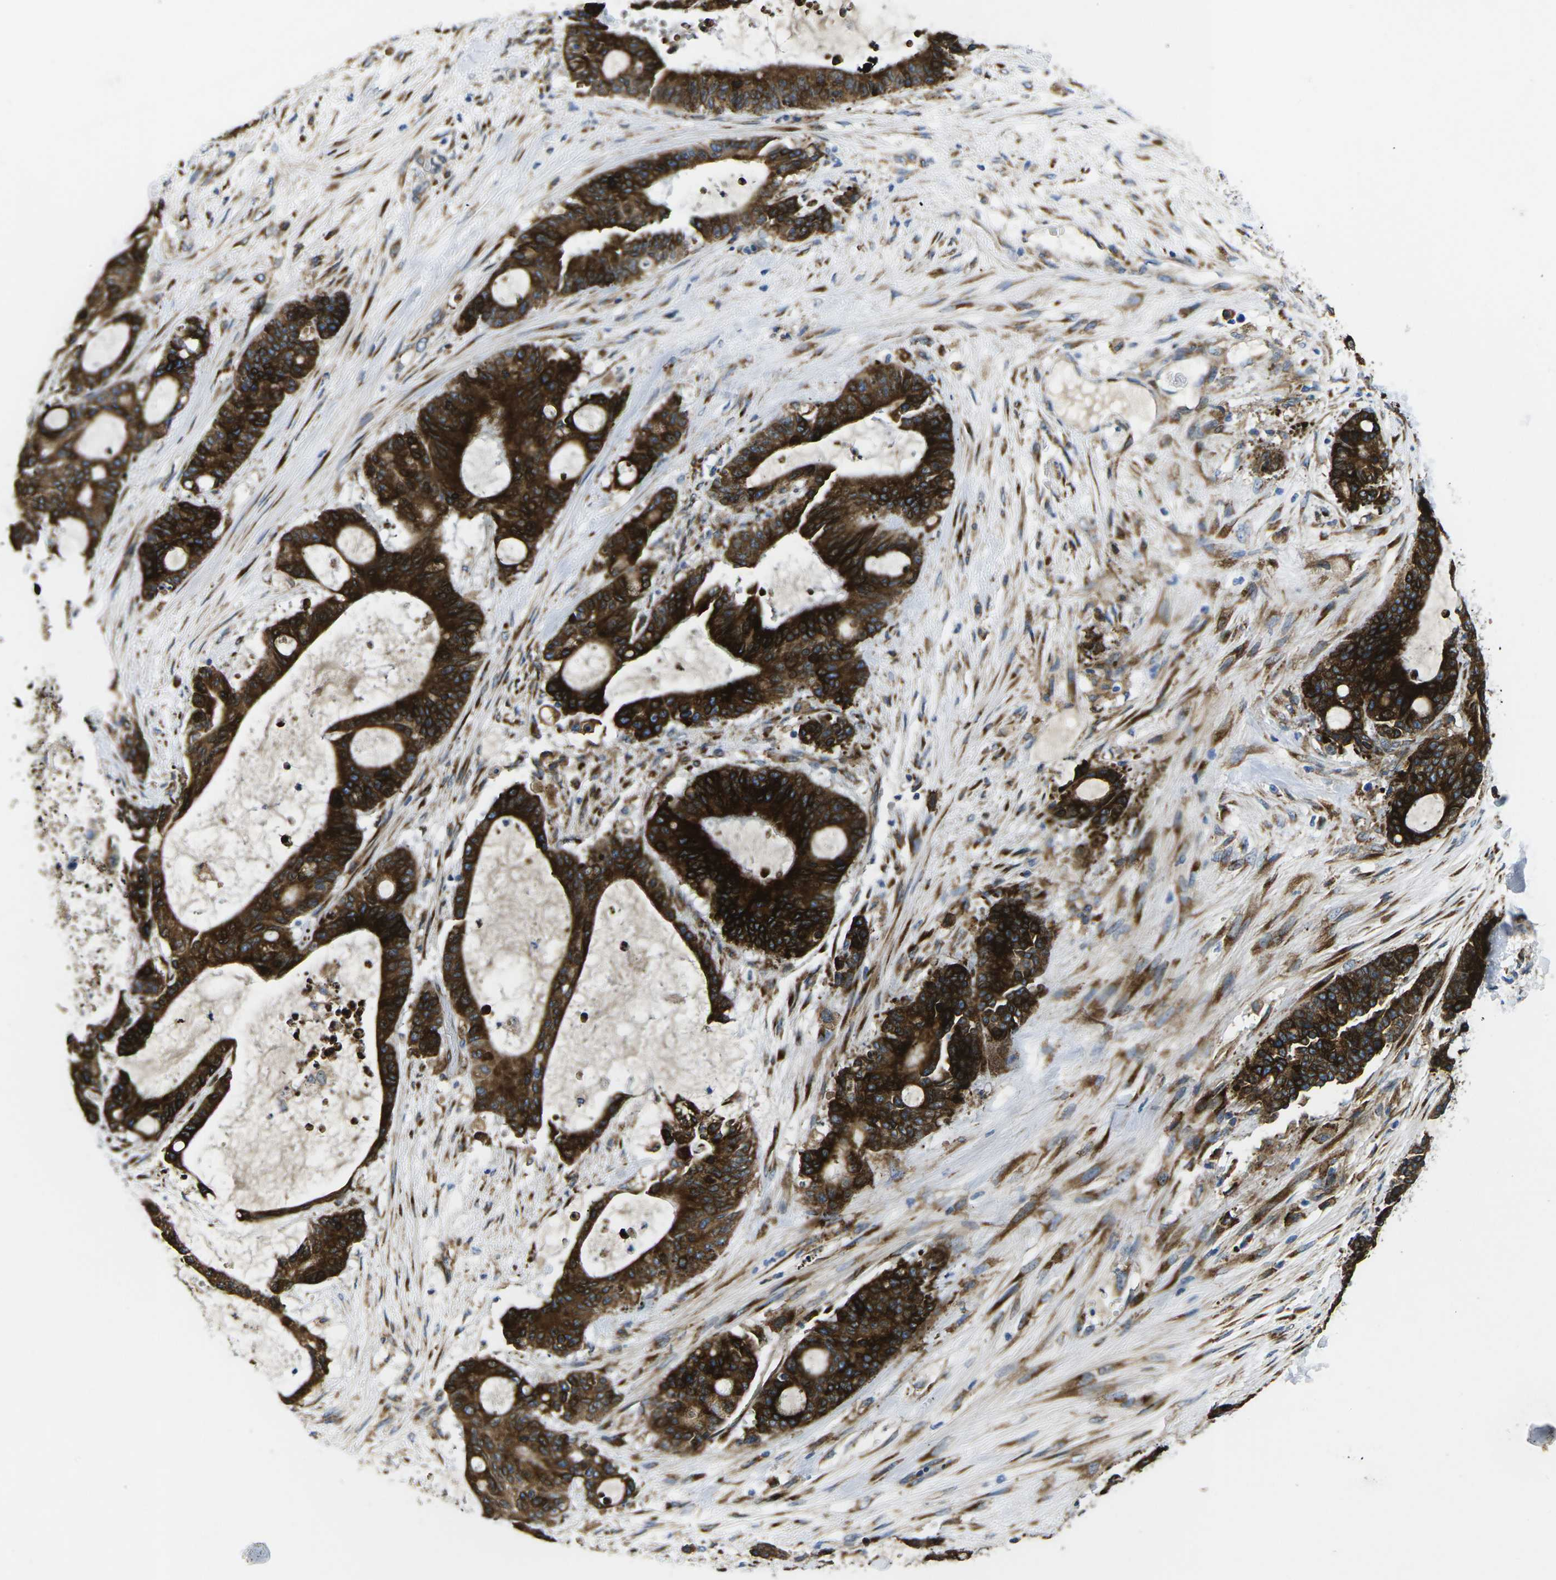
{"staining": {"intensity": "strong", "quantity": ">75%", "location": "cytoplasmic/membranous"}, "tissue": "liver cancer", "cell_type": "Tumor cells", "image_type": "cancer", "snomed": [{"axis": "morphology", "description": "Cholangiocarcinoma"}, {"axis": "topography", "description": "Liver"}], "caption": "Protein staining of liver cancer (cholangiocarcinoma) tissue reveals strong cytoplasmic/membranous expression in about >75% of tumor cells. (DAB (3,3'-diaminobenzidine) IHC with brightfield microscopy, high magnification).", "gene": "PDZD8", "patient": {"sex": "female", "age": 73}}